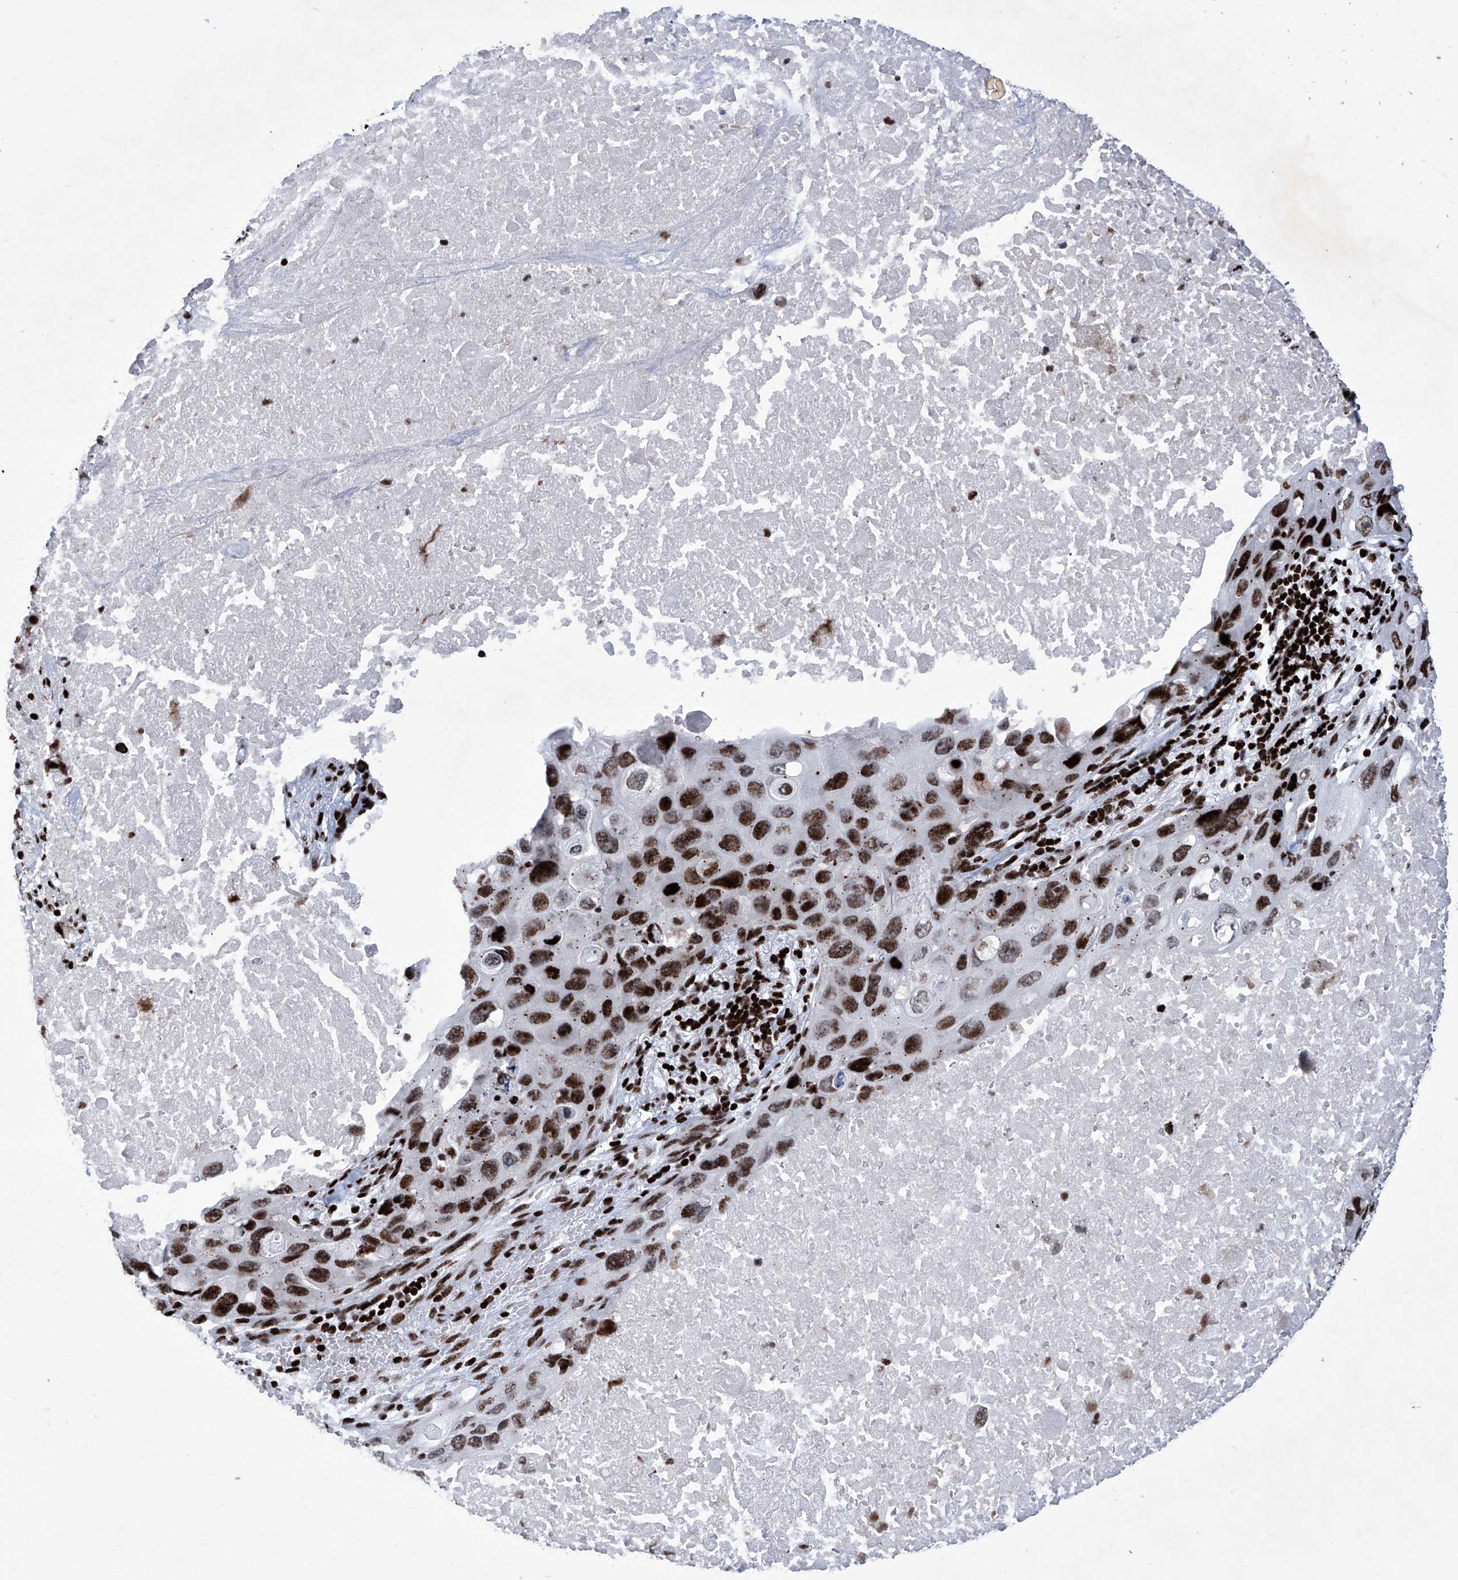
{"staining": {"intensity": "strong", "quantity": ">75%", "location": "nuclear"}, "tissue": "lung cancer", "cell_type": "Tumor cells", "image_type": "cancer", "snomed": [{"axis": "morphology", "description": "Squamous cell carcinoma, NOS"}, {"axis": "topography", "description": "Lung"}], "caption": "An immunohistochemistry image of neoplastic tissue is shown. Protein staining in brown highlights strong nuclear positivity in lung cancer within tumor cells. (Brightfield microscopy of DAB IHC at high magnification).", "gene": "HEY2", "patient": {"sex": "female", "age": 73}}